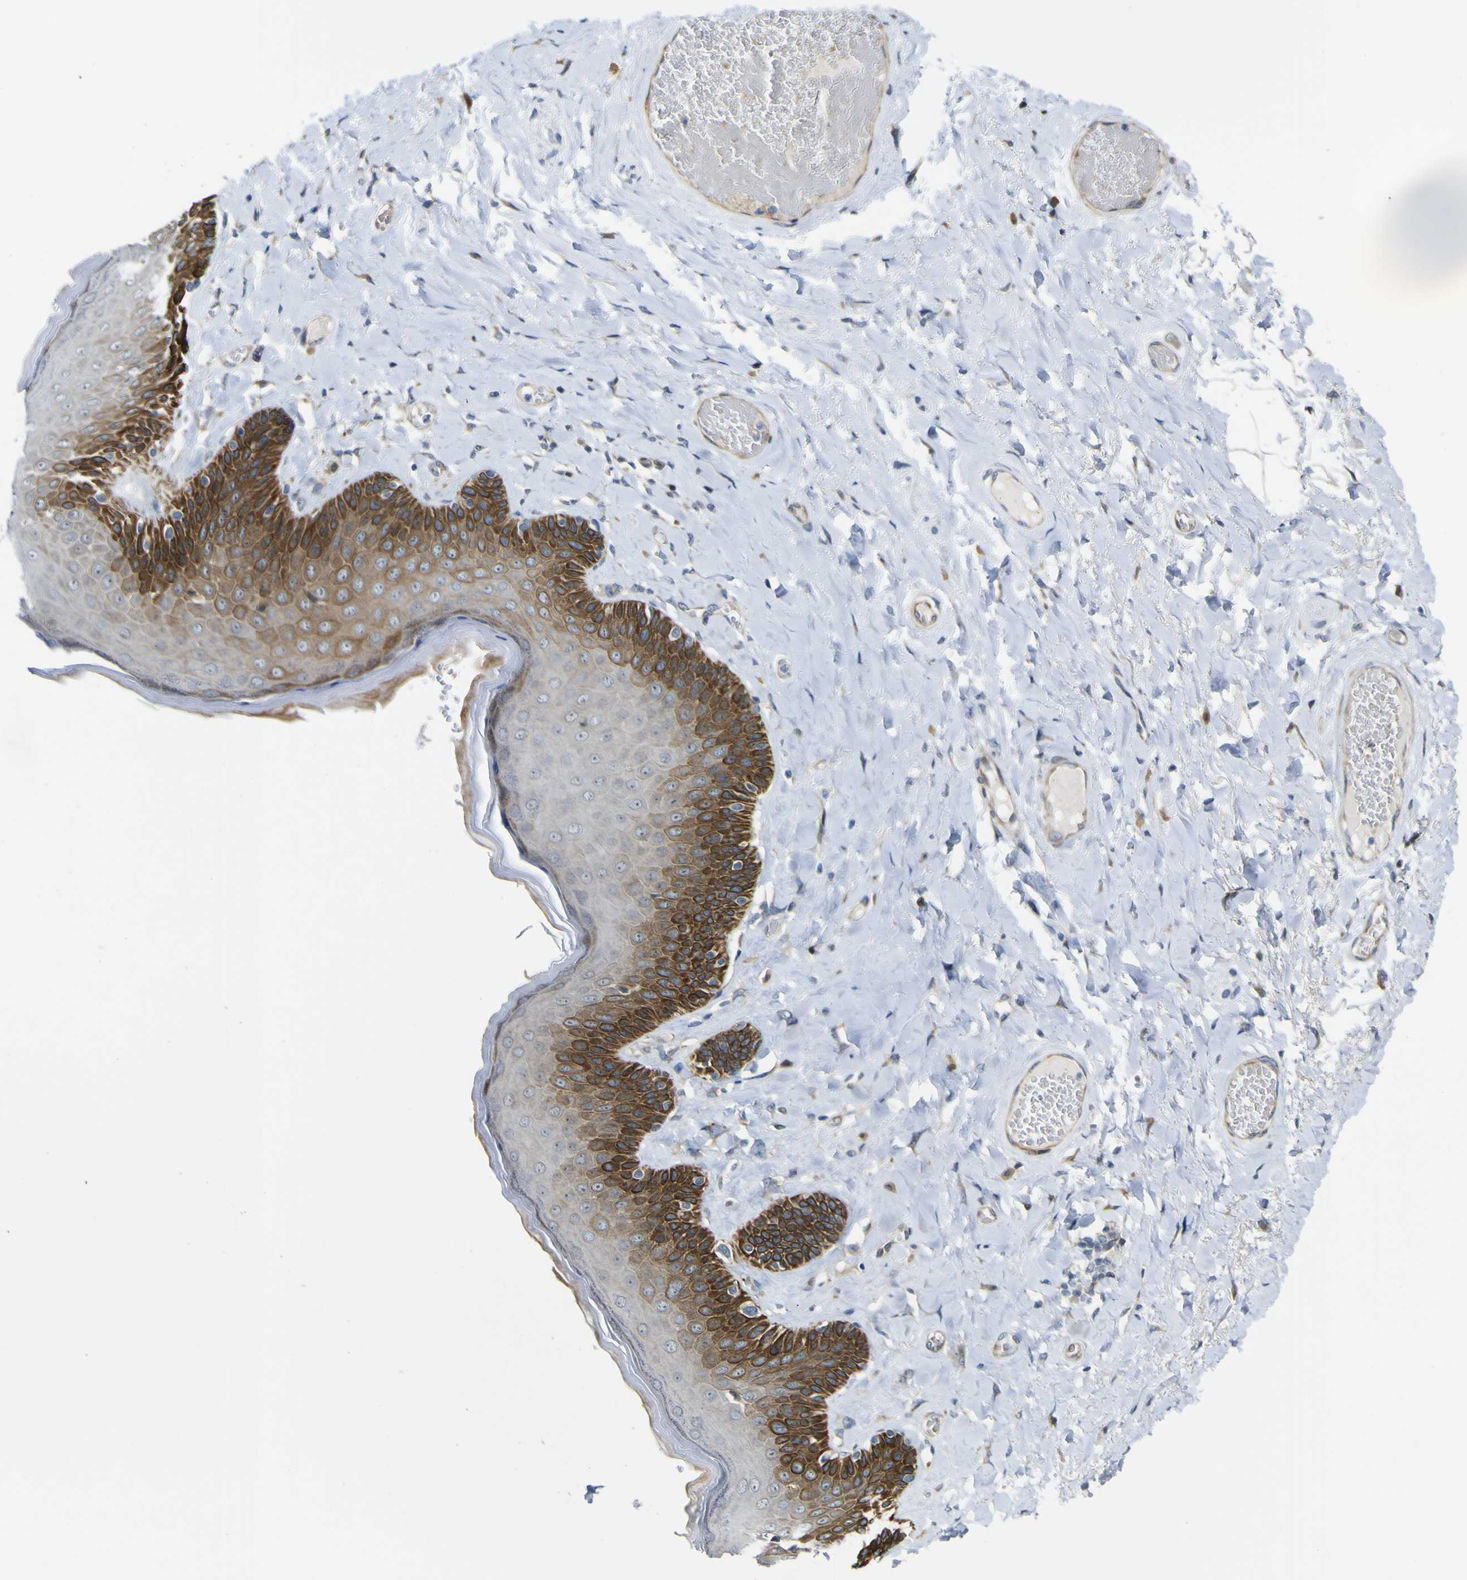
{"staining": {"intensity": "strong", "quantity": ">75%", "location": "cytoplasmic/membranous"}, "tissue": "skin", "cell_type": "Epidermal cells", "image_type": "normal", "snomed": [{"axis": "morphology", "description": "Normal tissue, NOS"}, {"axis": "topography", "description": "Anal"}], "caption": "Immunohistochemistry of benign human skin displays high levels of strong cytoplasmic/membranous staining in approximately >75% of epidermal cells.", "gene": "KDM7A", "patient": {"sex": "male", "age": 69}}